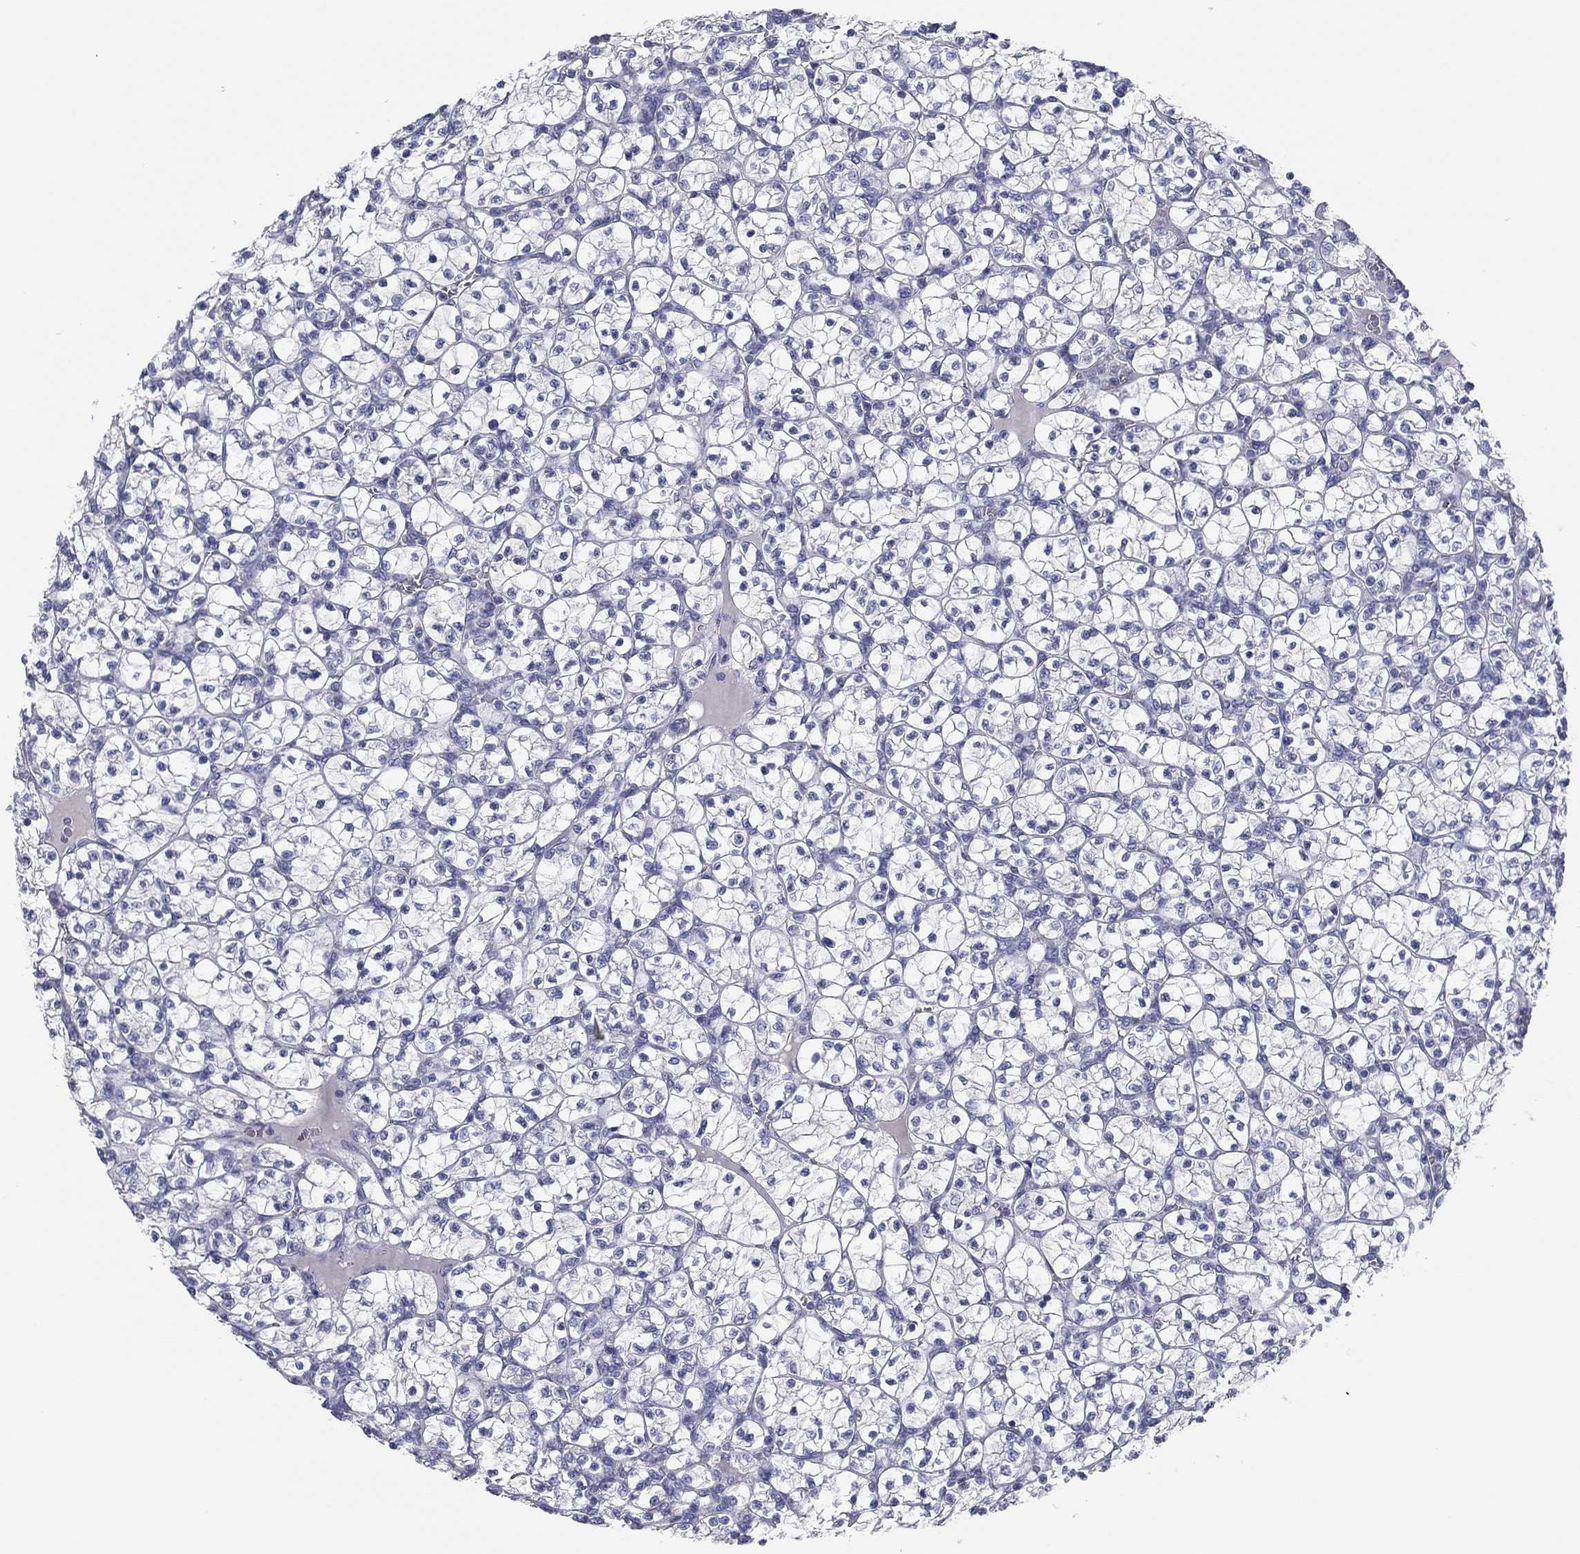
{"staining": {"intensity": "negative", "quantity": "none", "location": "none"}, "tissue": "renal cancer", "cell_type": "Tumor cells", "image_type": "cancer", "snomed": [{"axis": "morphology", "description": "Adenocarcinoma, NOS"}, {"axis": "topography", "description": "Kidney"}], "caption": "There is no significant positivity in tumor cells of renal adenocarcinoma.", "gene": "GRK7", "patient": {"sex": "female", "age": 89}}